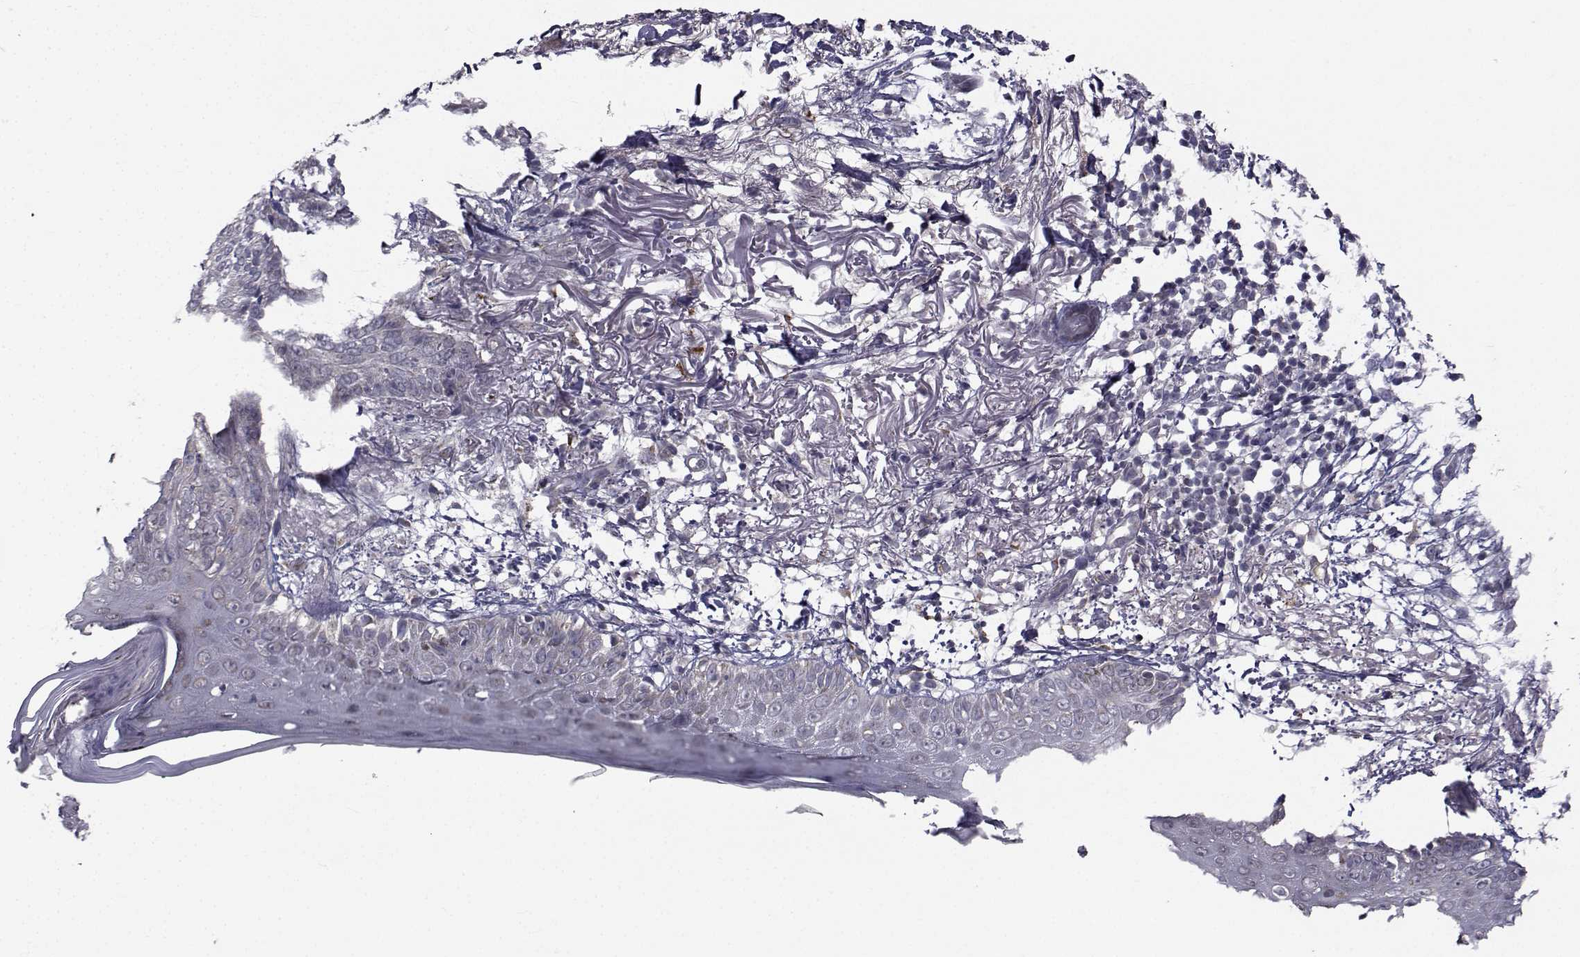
{"staining": {"intensity": "negative", "quantity": "none", "location": "none"}, "tissue": "skin cancer", "cell_type": "Tumor cells", "image_type": "cancer", "snomed": [{"axis": "morphology", "description": "Normal tissue, NOS"}, {"axis": "morphology", "description": "Basal cell carcinoma"}, {"axis": "topography", "description": "Skin"}], "caption": "An image of human skin cancer (basal cell carcinoma) is negative for staining in tumor cells.", "gene": "FDXR", "patient": {"sex": "male", "age": 84}}